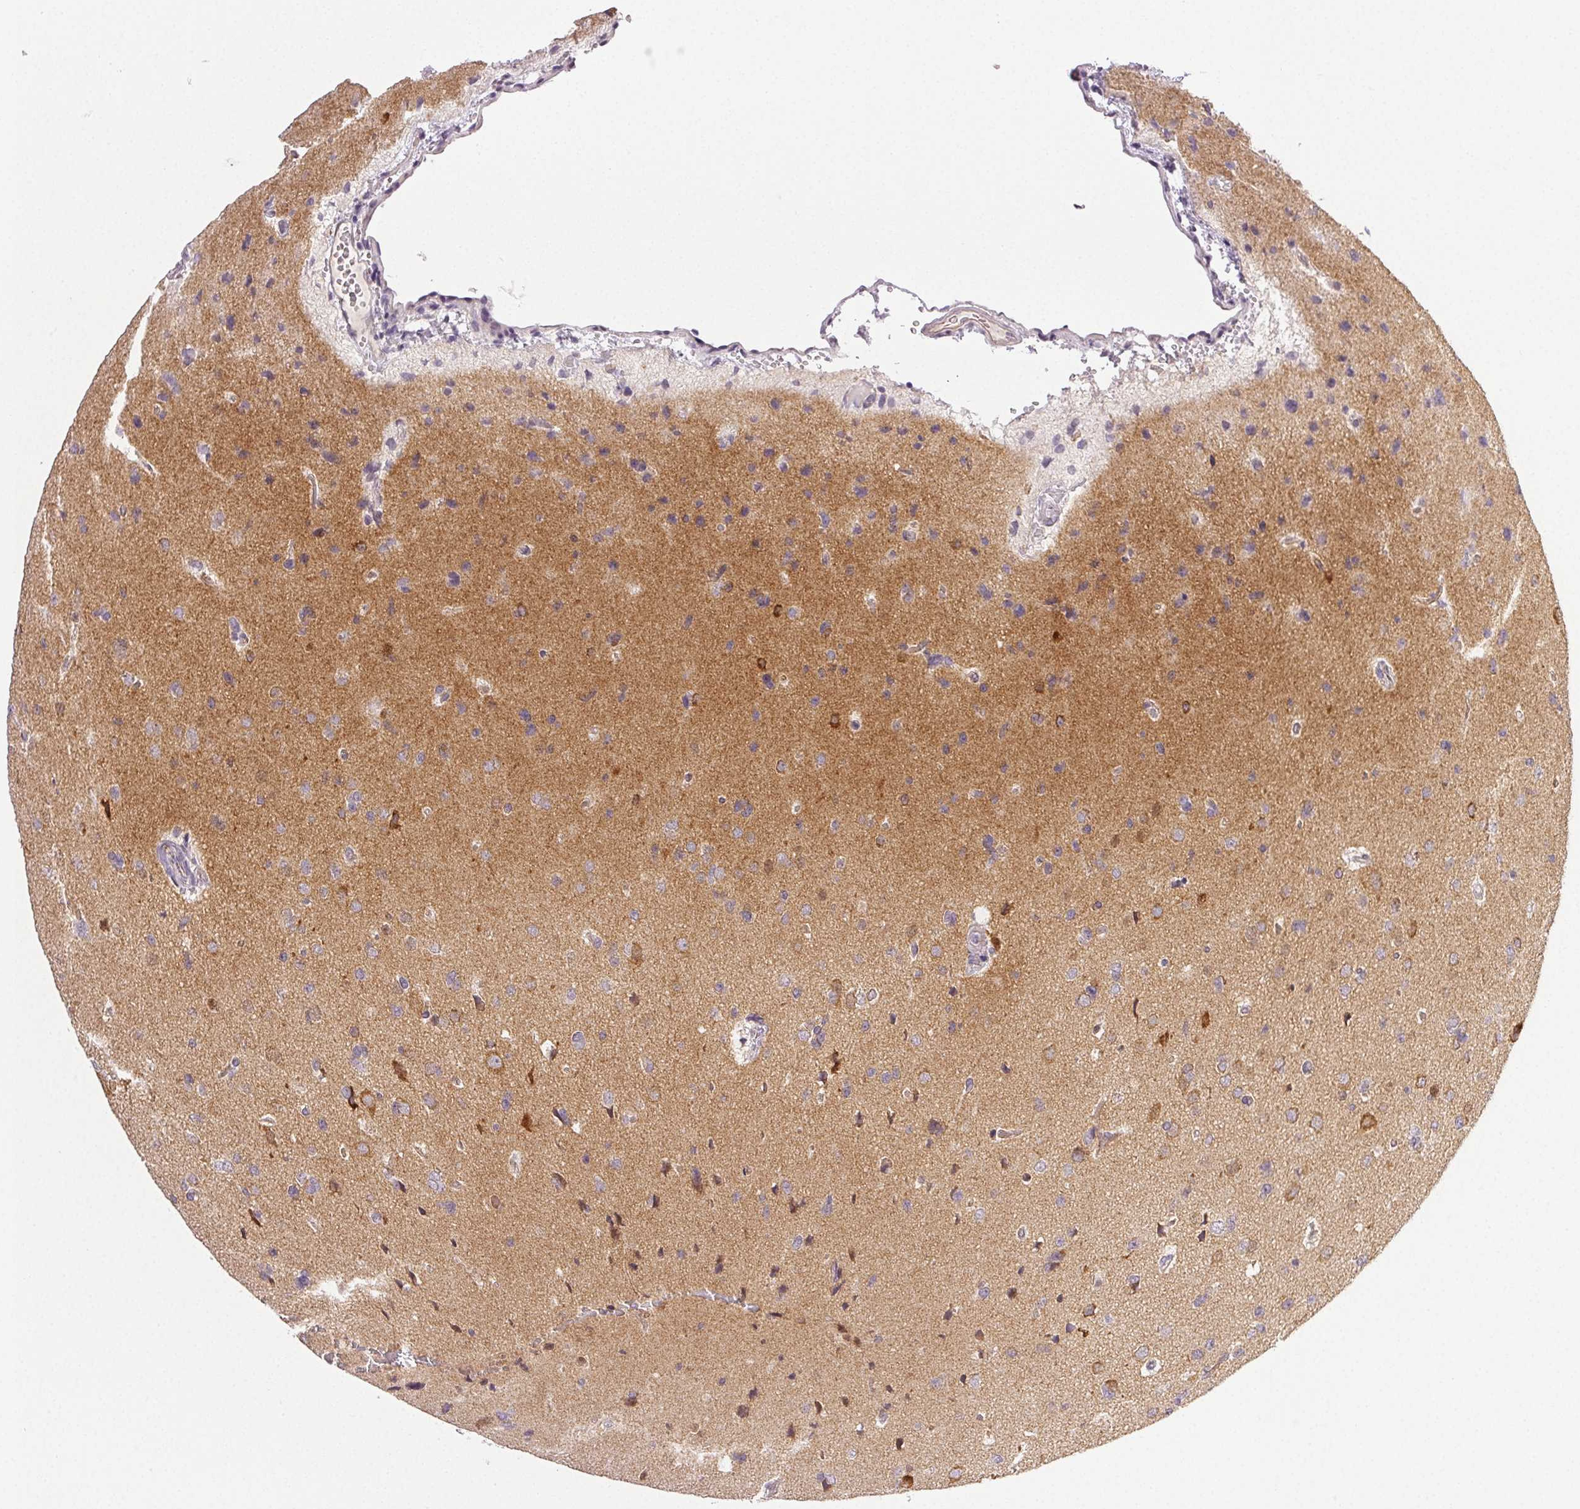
{"staining": {"intensity": "negative", "quantity": "none", "location": "none"}, "tissue": "glioma", "cell_type": "Tumor cells", "image_type": "cancer", "snomed": [{"axis": "morphology", "description": "Glioma, malignant, Low grade"}, {"axis": "topography", "description": "Brain"}], "caption": "This is a image of immunohistochemistry (IHC) staining of glioma, which shows no staining in tumor cells.", "gene": "PLCB1", "patient": {"sex": "female", "age": 55}}